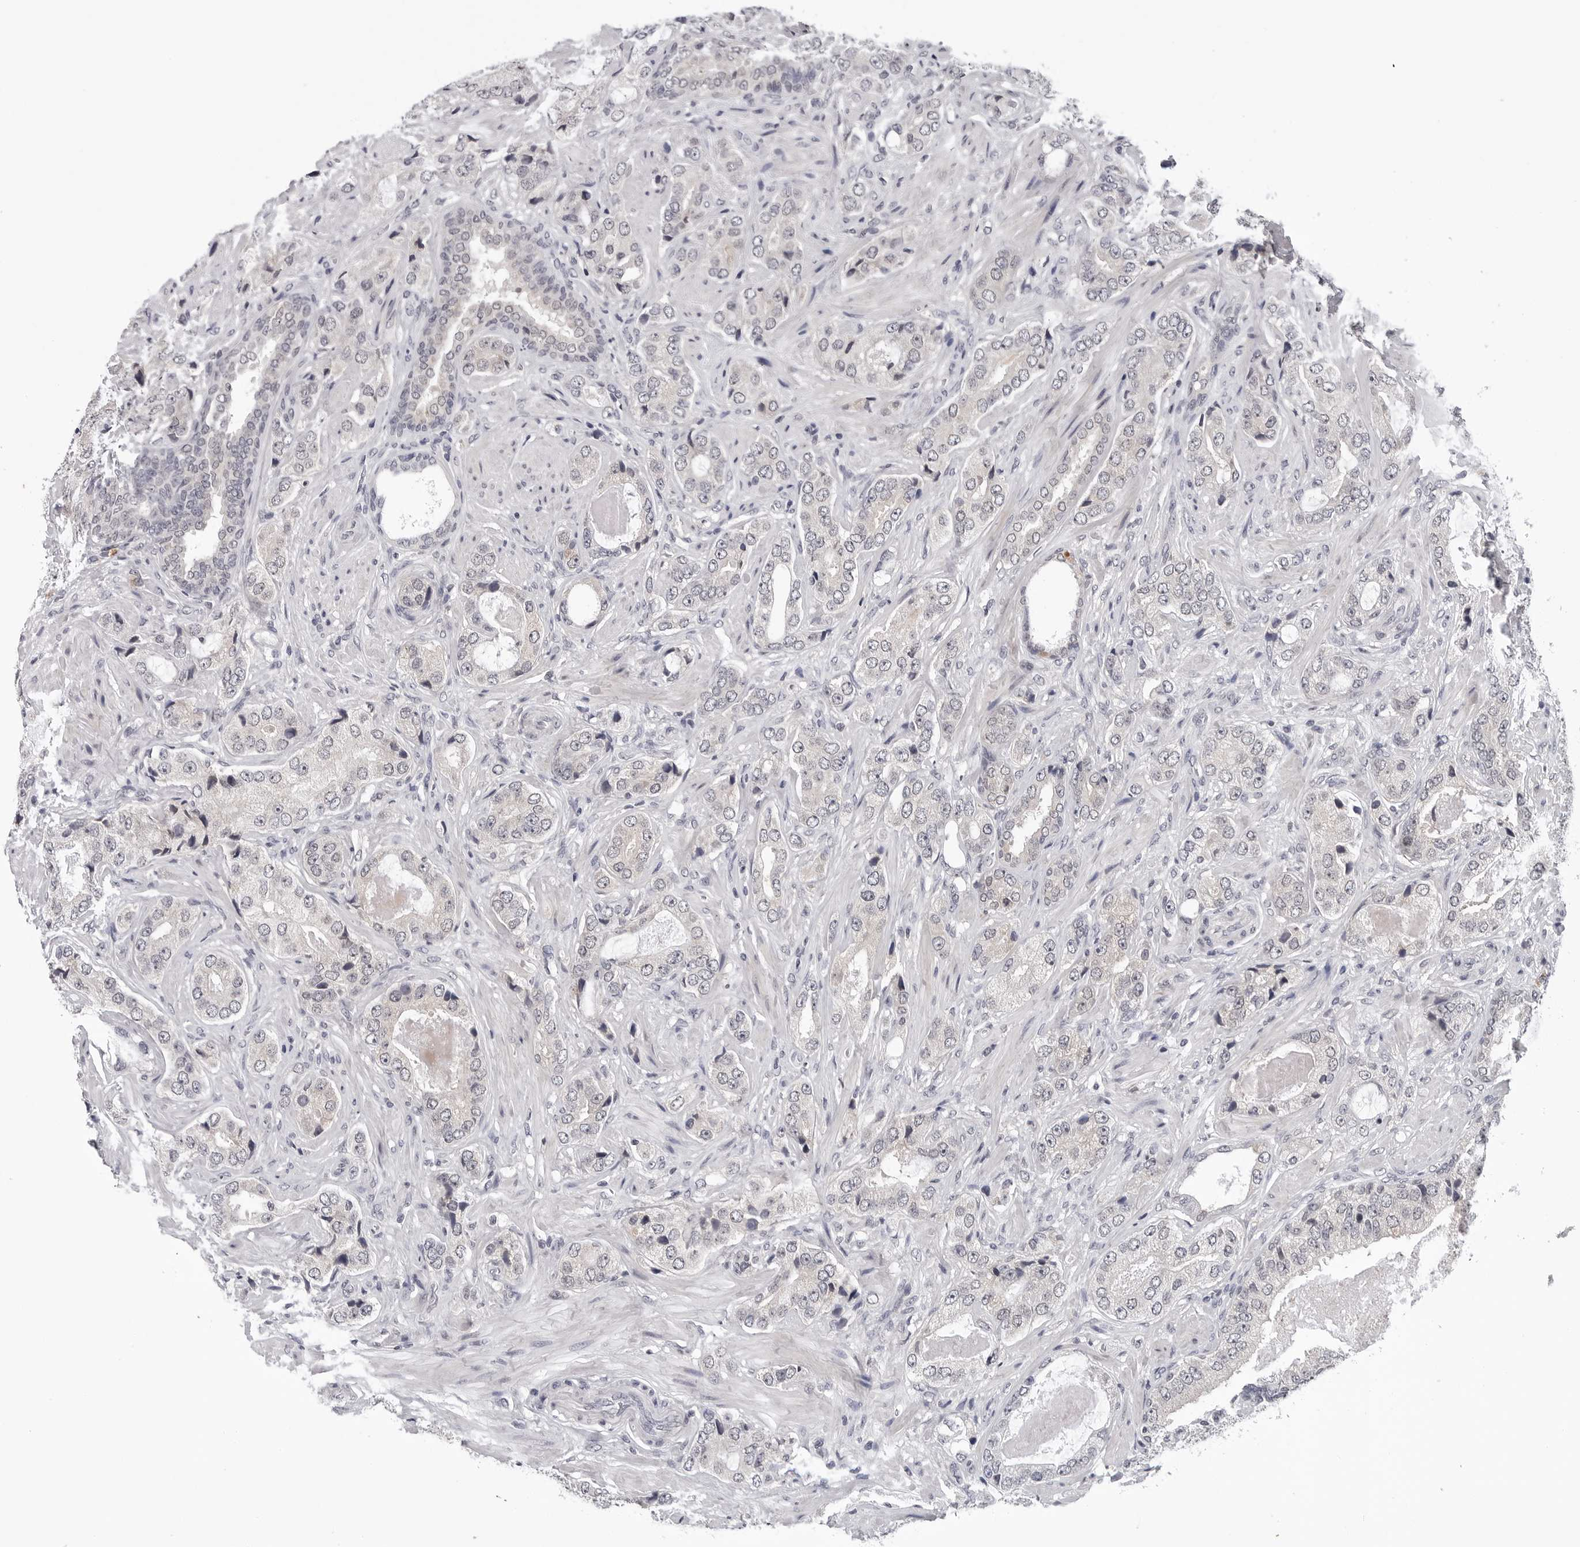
{"staining": {"intensity": "negative", "quantity": "none", "location": "none"}, "tissue": "prostate cancer", "cell_type": "Tumor cells", "image_type": "cancer", "snomed": [{"axis": "morphology", "description": "Normal tissue, NOS"}, {"axis": "morphology", "description": "Adenocarcinoma, High grade"}, {"axis": "topography", "description": "Prostate"}, {"axis": "topography", "description": "Peripheral nerve tissue"}], "caption": "IHC of human prostate cancer (adenocarcinoma (high-grade)) demonstrates no staining in tumor cells.", "gene": "CDK20", "patient": {"sex": "male", "age": 59}}